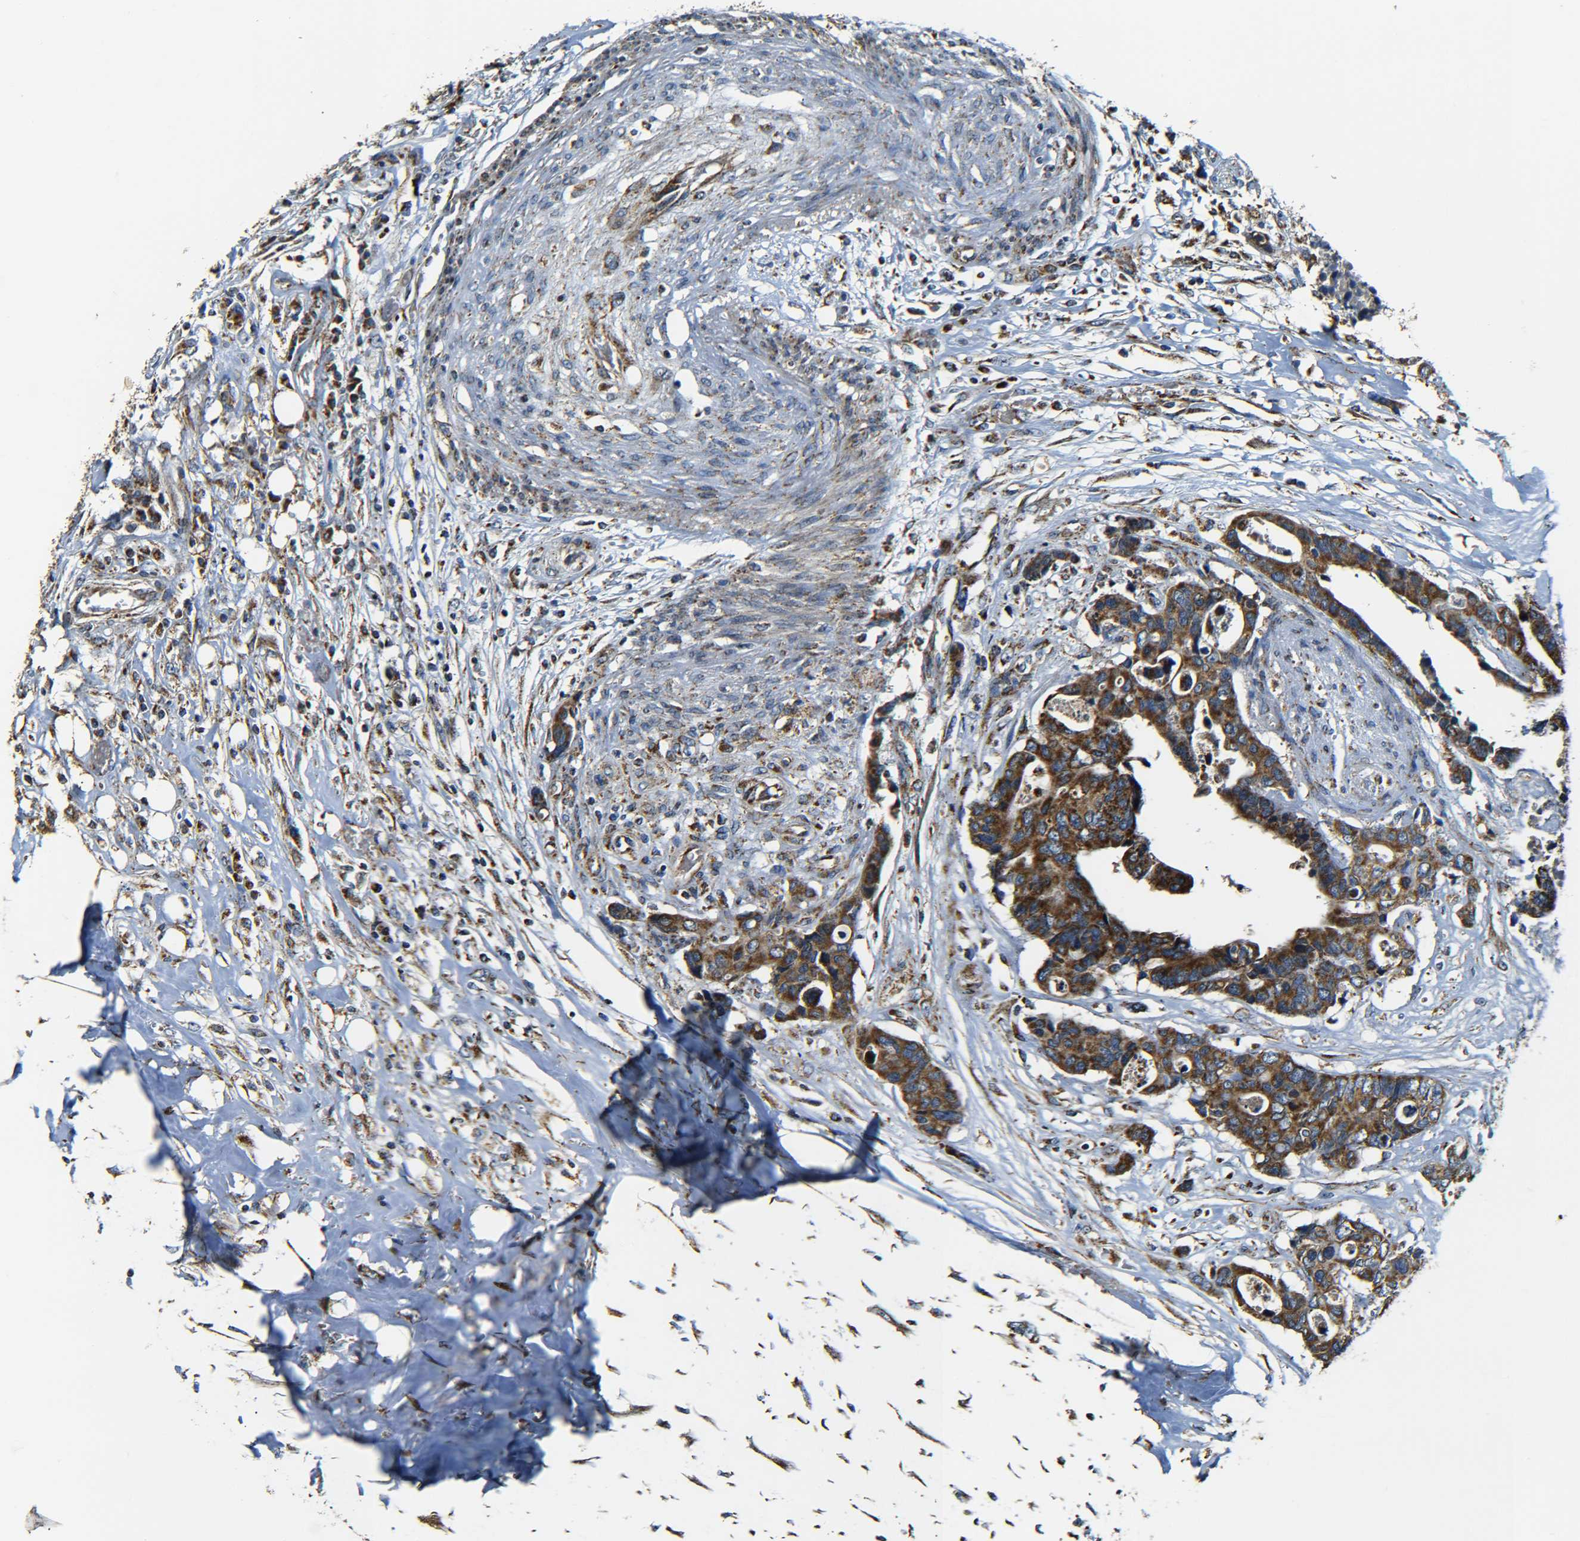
{"staining": {"intensity": "strong", "quantity": ">75%", "location": "cytoplasmic/membranous"}, "tissue": "colorectal cancer", "cell_type": "Tumor cells", "image_type": "cancer", "snomed": [{"axis": "morphology", "description": "Adenocarcinoma, NOS"}, {"axis": "topography", "description": "Rectum"}], "caption": "Immunohistochemical staining of human adenocarcinoma (colorectal) demonstrates strong cytoplasmic/membranous protein staining in approximately >75% of tumor cells.", "gene": "NR3C2", "patient": {"sex": "male", "age": 55}}